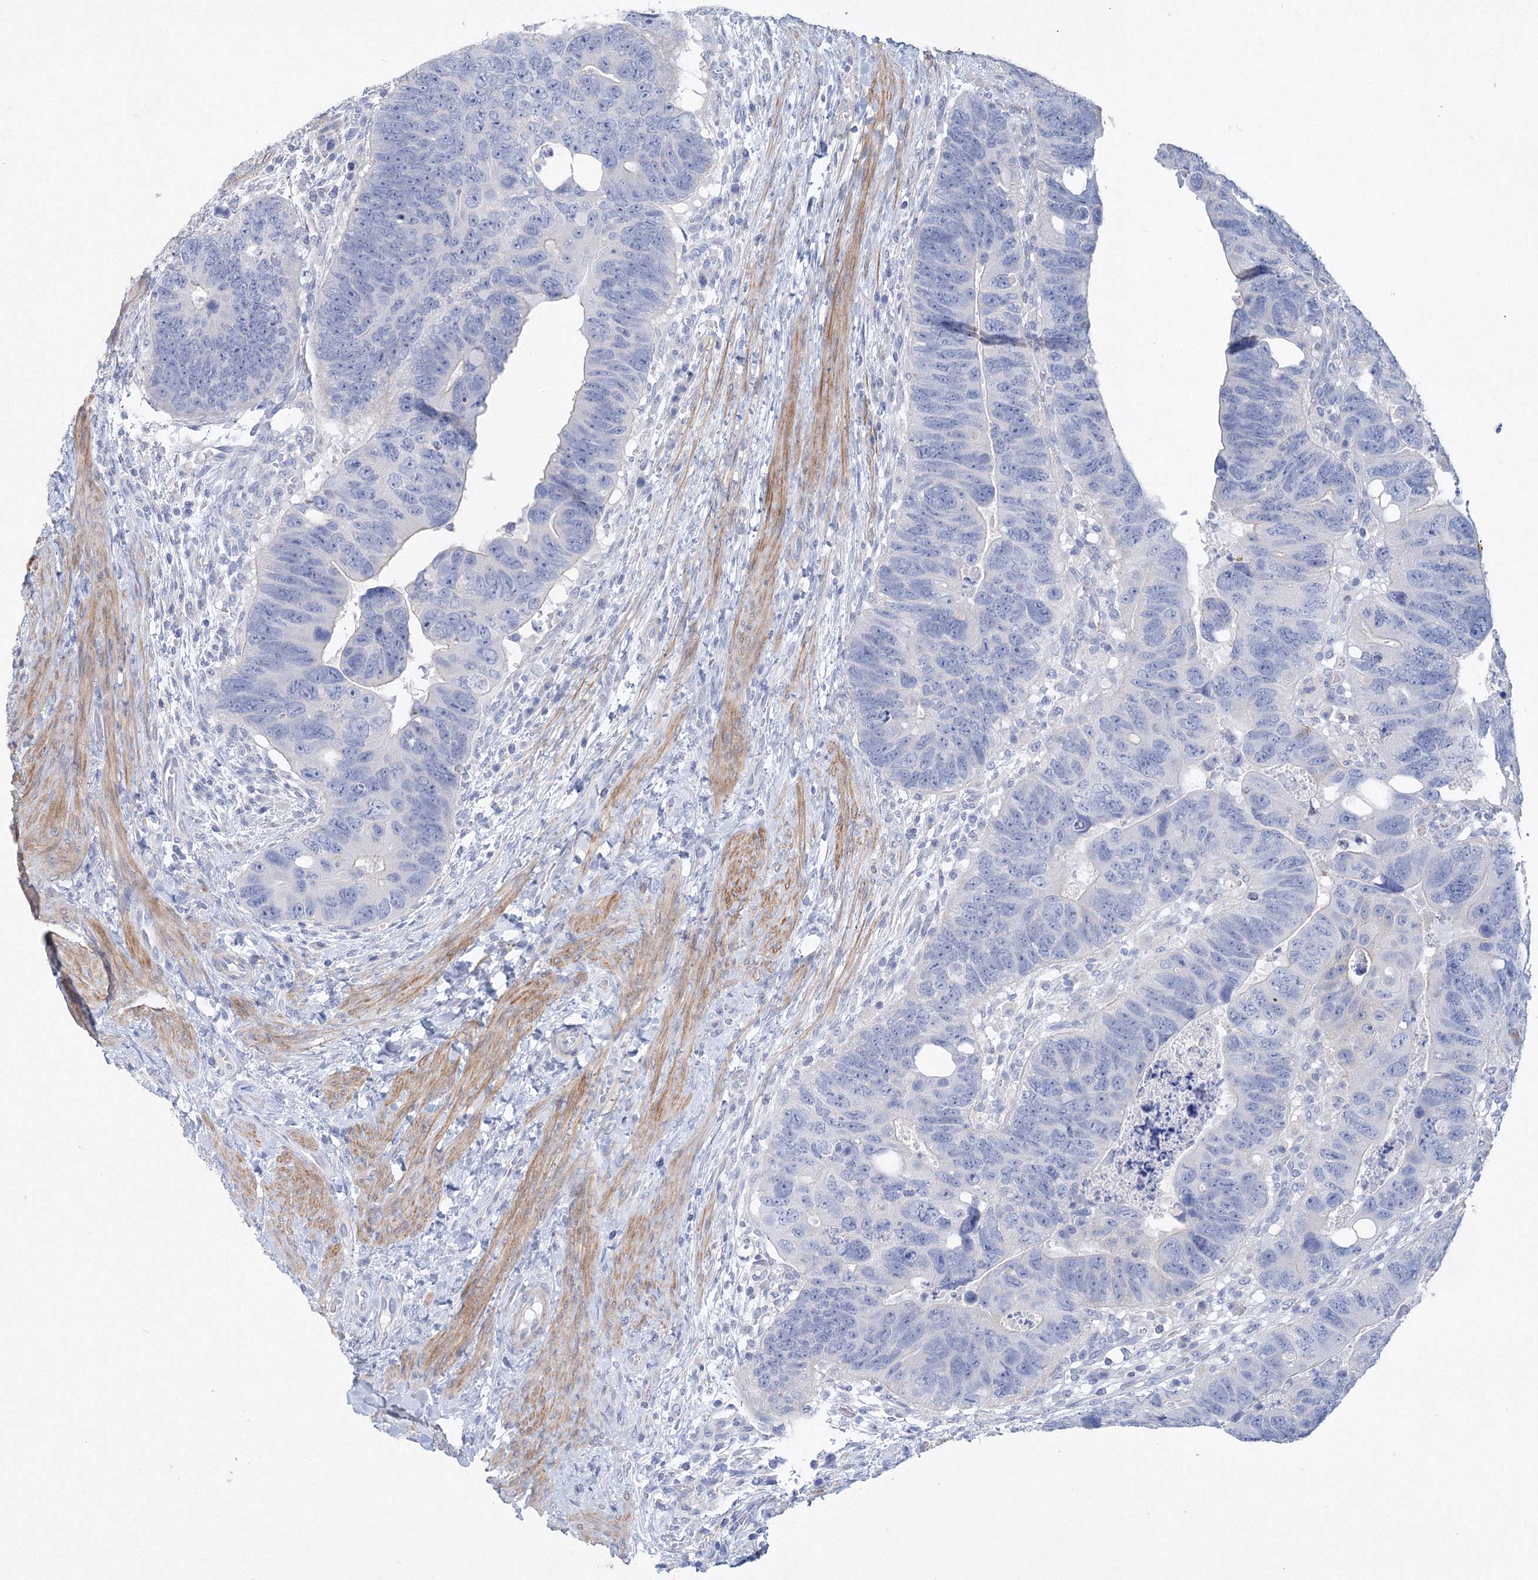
{"staining": {"intensity": "negative", "quantity": "none", "location": "none"}, "tissue": "colorectal cancer", "cell_type": "Tumor cells", "image_type": "cancer", "snomed": [{"axis": "morphology", "description": "Adenocarcinoma, NOS"}, {"axis": "topography", "description": "Rectum"}], "caption": "The image exhibits no significant expression in tumor cells of colorectal cancer.", "gene": "OSBPL6", "patient": {"sex": "male", "age": 59}}